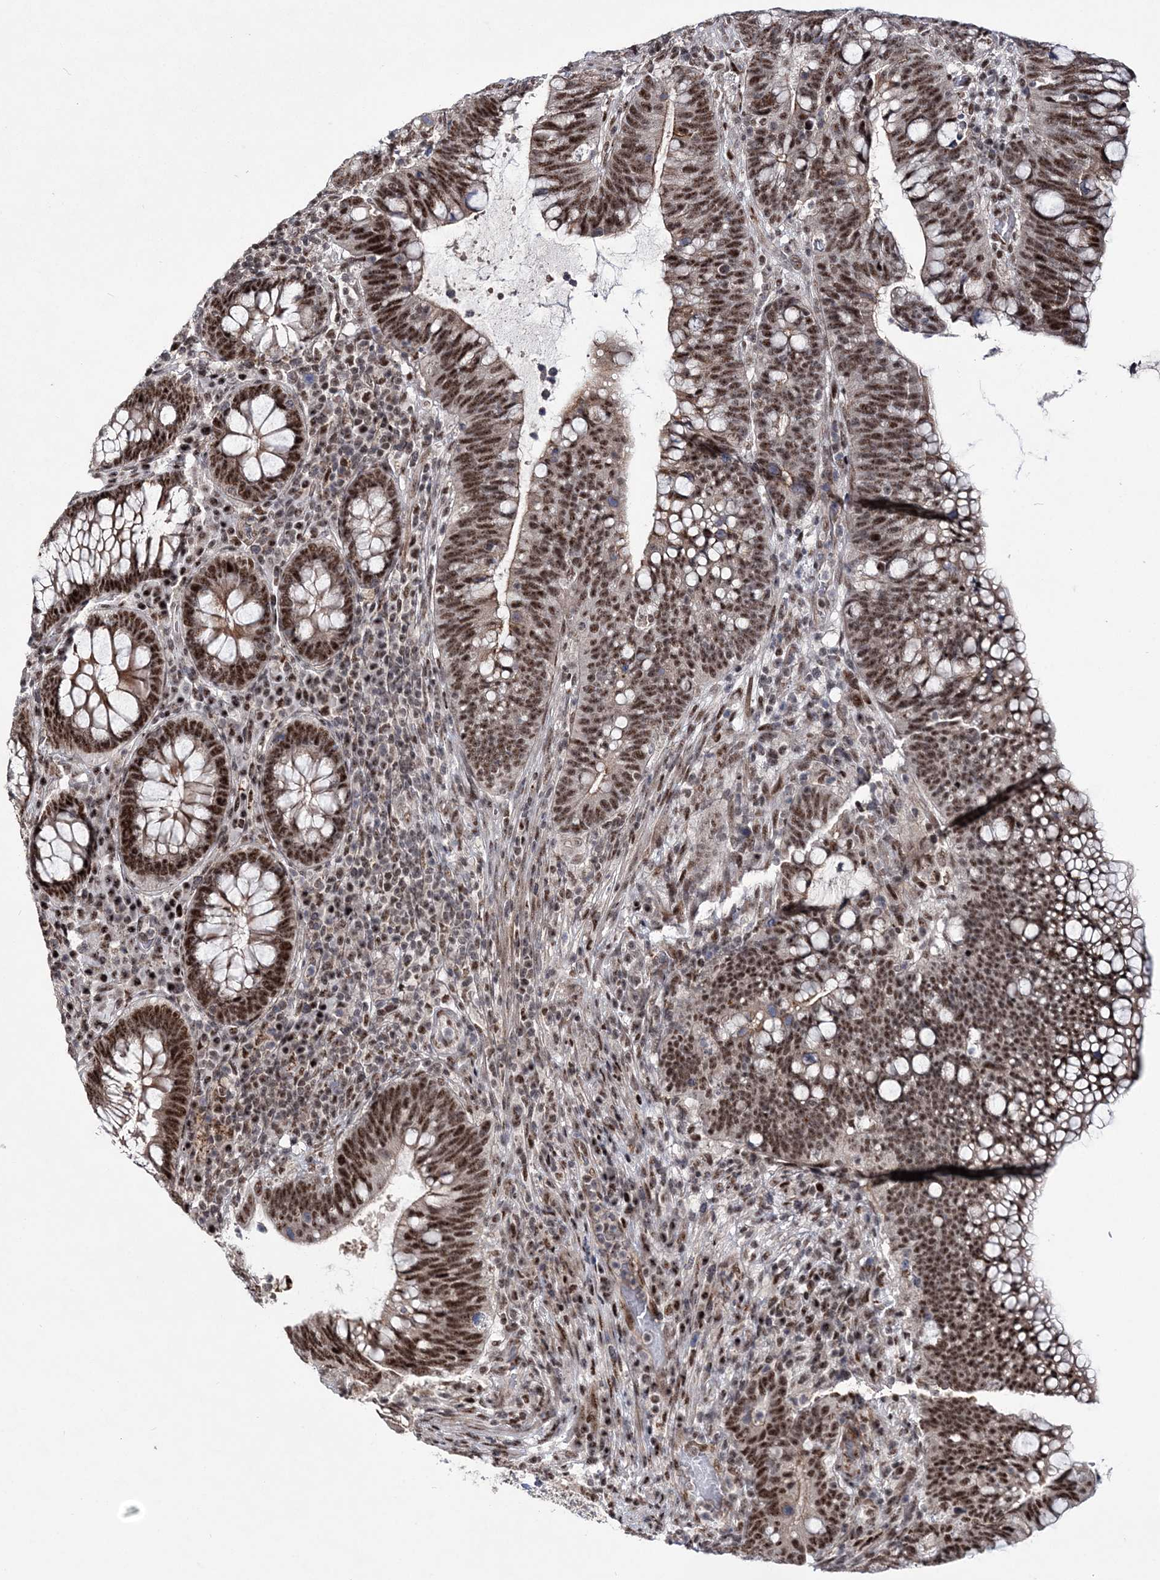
{"staining": {"intensity": "strong", "quantity": ">75%", "location": "nuclear"}, "tissue": "colorectal cancer", "cell_type": "Tumor cells", "image_type": "cancer", "snomed": [{"axis": "morphology", "description": "Adenocarcinoma, NOS"}, {"axis": "topography", "description": "Colon"}], "caption": "Immunohistochemical staining of human colorectal adenocarcinoma demonstrates high levels of strong nuclear staining in about >75% of tumor cells.", "gene": "TATDN2", "patient": {"sex": "female", "age": 66}}